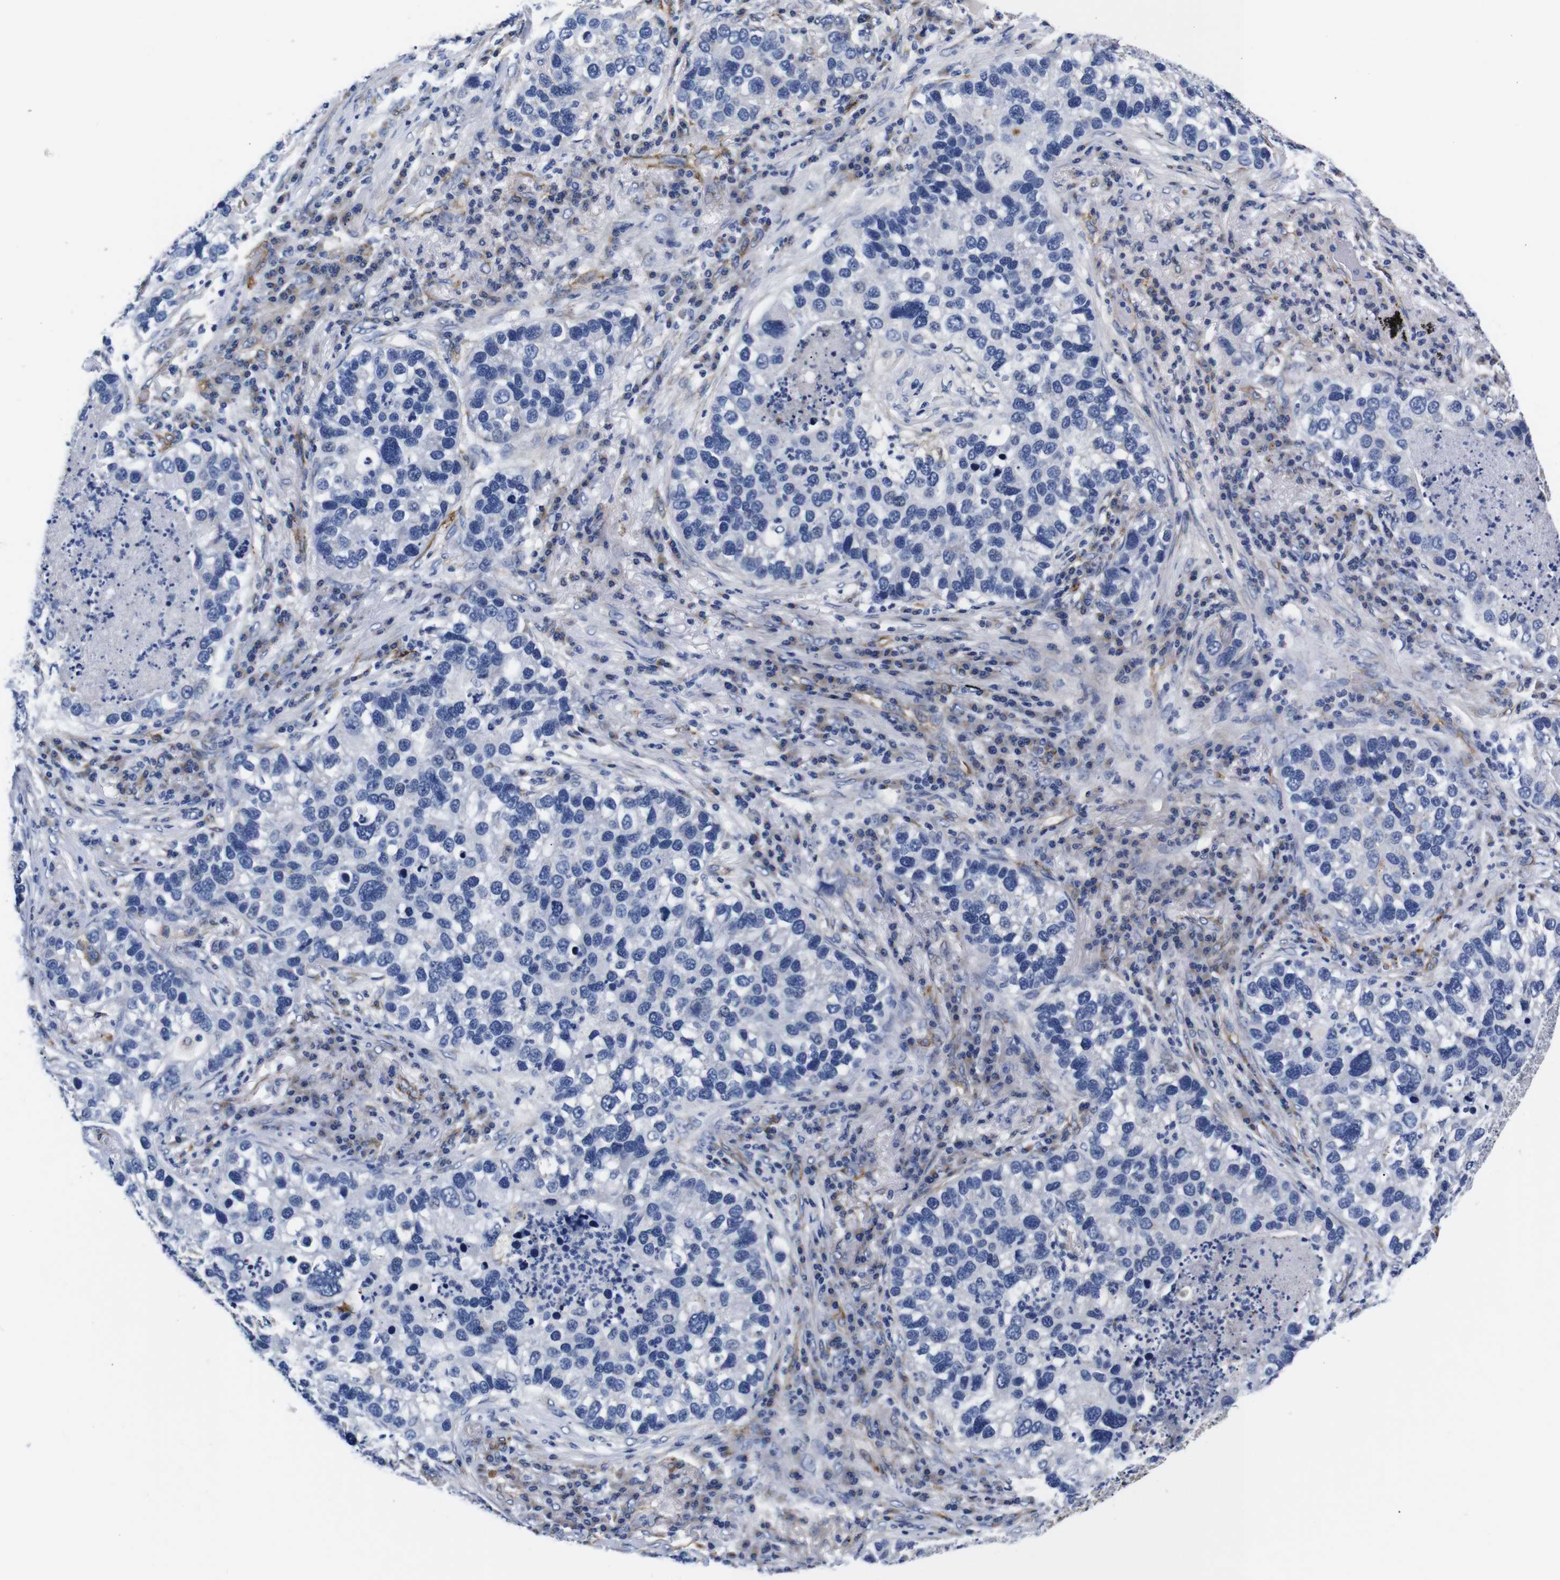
{"staining": {"intensity": "negative", "quantity": "none", "location": "none"}, "tissue": "lung cancer", "cell_type": "Tumor cells", "image_type": "cancer", "snomed": [{"axis": "morphology", "description": "Normal tissue, NOS"}, {"axis": "morphology", "description": "Adenocarcinoma, NOS"}, {"axis": "topography", "description": "Bronchus"}, {"axis": "topography", "description": "Lung"}], "caption": "Immunohistochemical staining of adenocarcinoma (lung) shows no significant staining in tumor cells.", "gene": "LRIG1", "patient": {"sex": "male", "age": 54}}